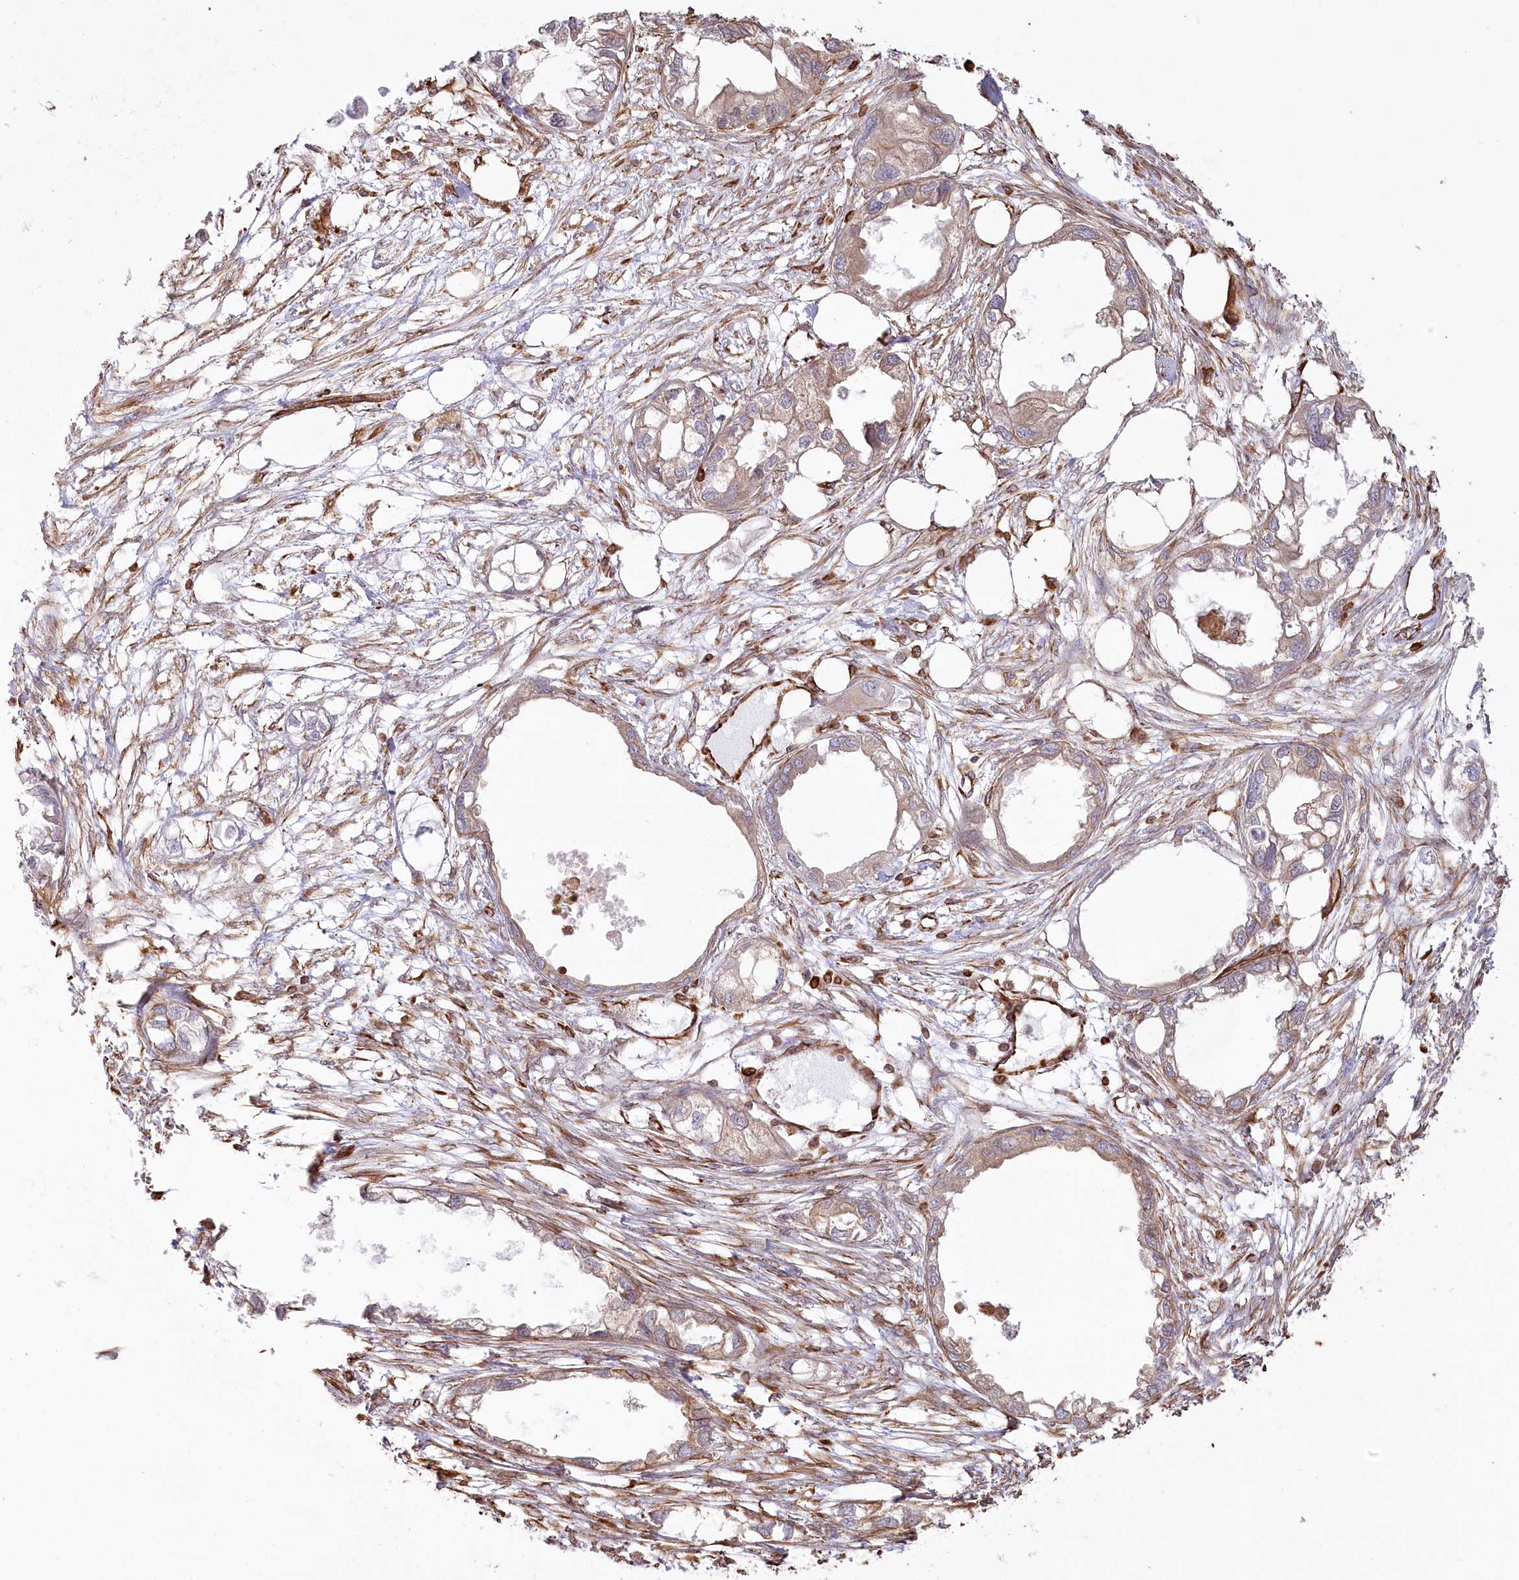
{"staining": {"intensity": "weak", "quantity": "25%-75%", "location": "cytoplasmic/membranous"}, "tissue": "endometrial cancer", "cell_type": "Tumor cells", "image_type": "cancer", "snomed": [{"axis": "morphology", "description": "Adenocarcinoma, NOS"}, {"axis": "morphology", "description": "Adenocarcinoma, metastatic, NOS"}, {"axis": "topography", "description": "Adipose tissue"}, {"axis": "topography", "description": "Endometrium"}], "caption": "High-power microscopy captured an immunohistochemistry (IHC) micrograph of endometrial cancer (adenocarcinoma), revealing weak cytoplasmic/membranous staining in approximately 25%-75% of tumor cells. (DAB IHC, brown staining for protein, blue staining for nuclei).", "gene": "TTC1", "patient": {"sex": "female", "age": 67}}